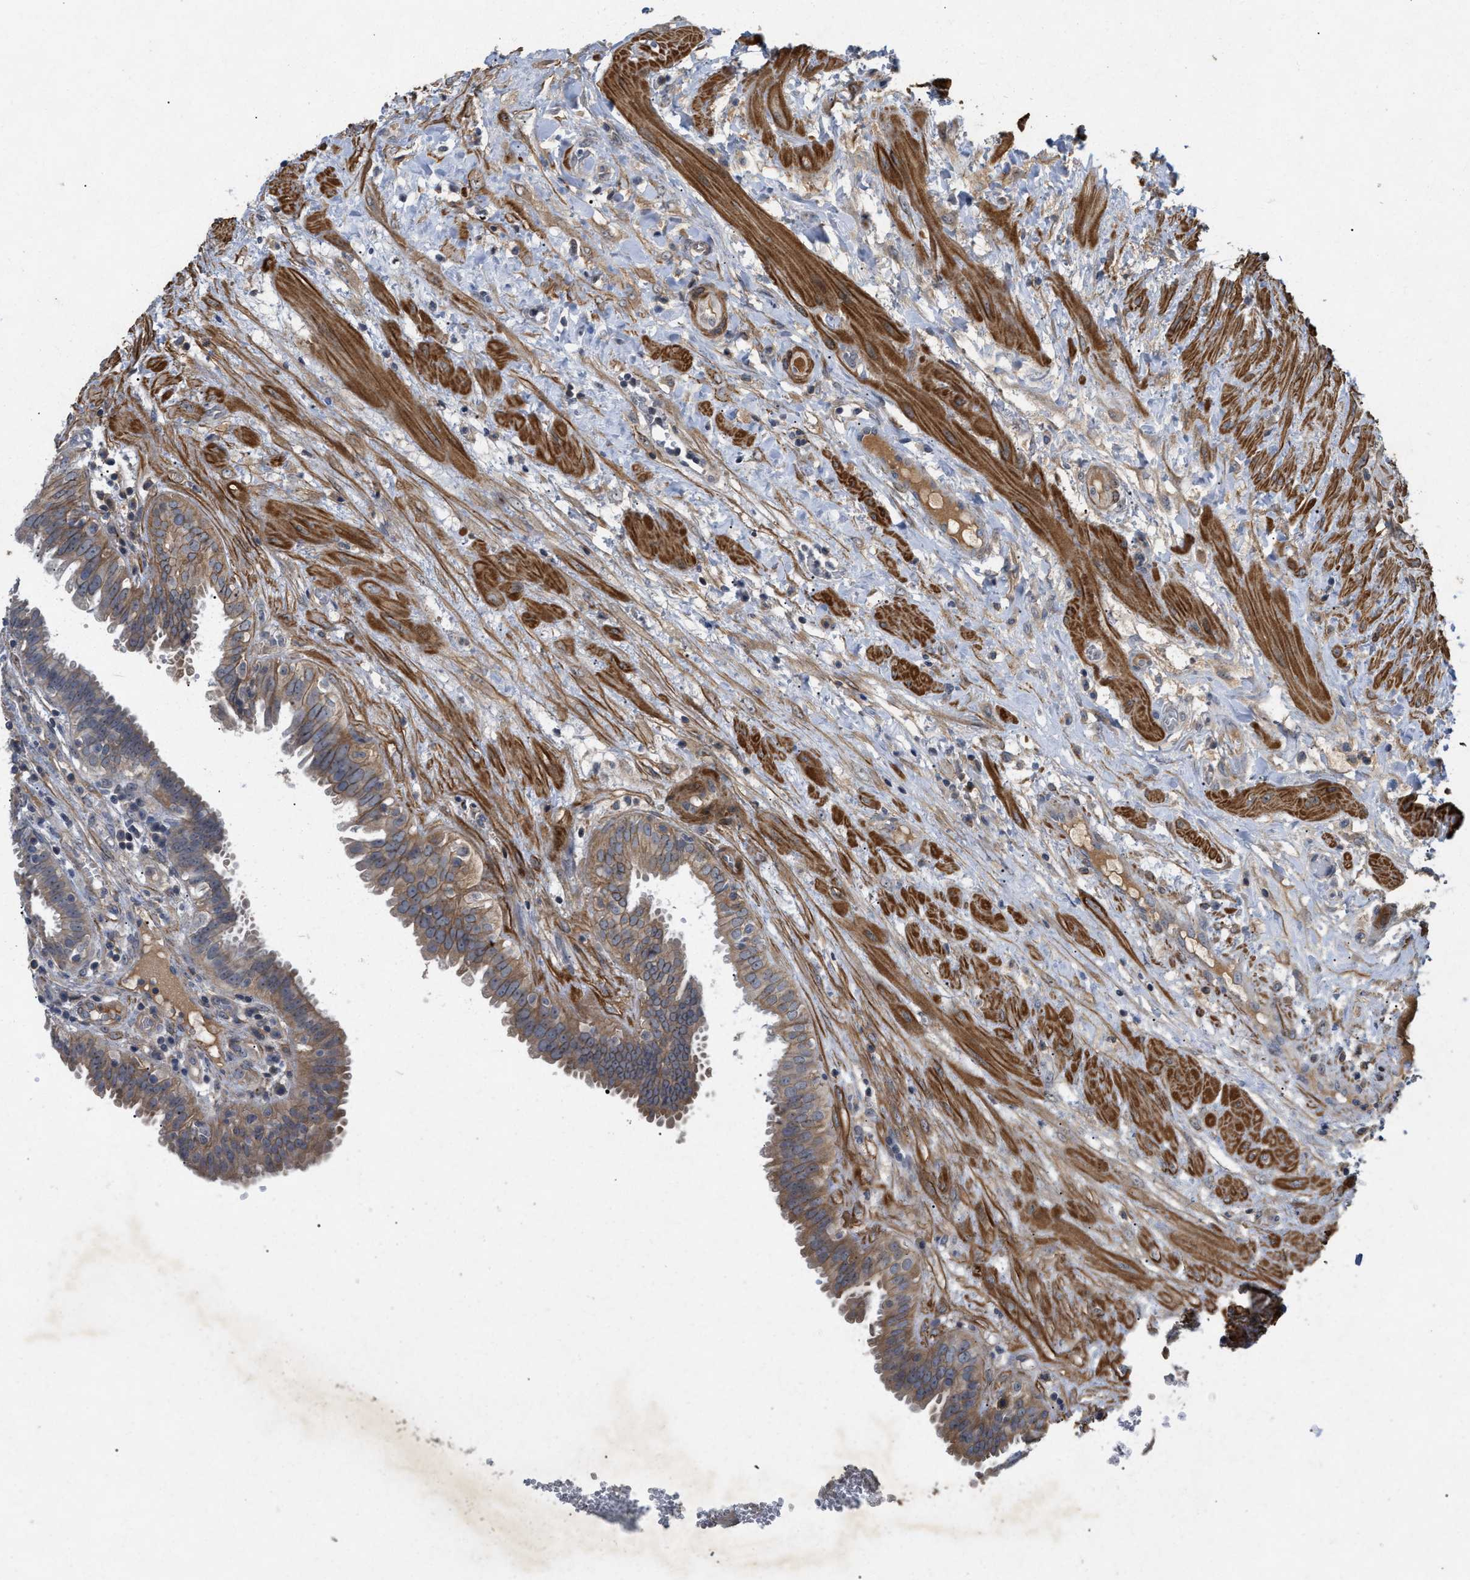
{"staining": {"intensity": "weak", "quantity": "<25%", "location": "cytoplasmic/membranous"}, "tissue": "seminal vesicle", "cell_type": "Glandular cells", "image_type": "normal", "snomed": [{"axis": "morphology", "description": "Normal tissue, NOS"}, {"axis": "morphology", "description": "Adenocarcinoma, High grade"}, {"axis": "topography", "description": "Prostate"}, {"axis": "topography", "description": "Seminal veicle"}], "caption": "High power microscopy photomicrograph of an immunohistochemistry histopathology image of benign seminal vesicle, revealing no significant expression in glandular cells. (Stains: DAB (3,3'-diaminobenzidine) immunohistochemistry with hematoxylin counter stain, Microscopy: brightfield microscopy at high magnification).", "gene": "ST6GALNAC6", "patient": {"sex": "male", "age": 55}}